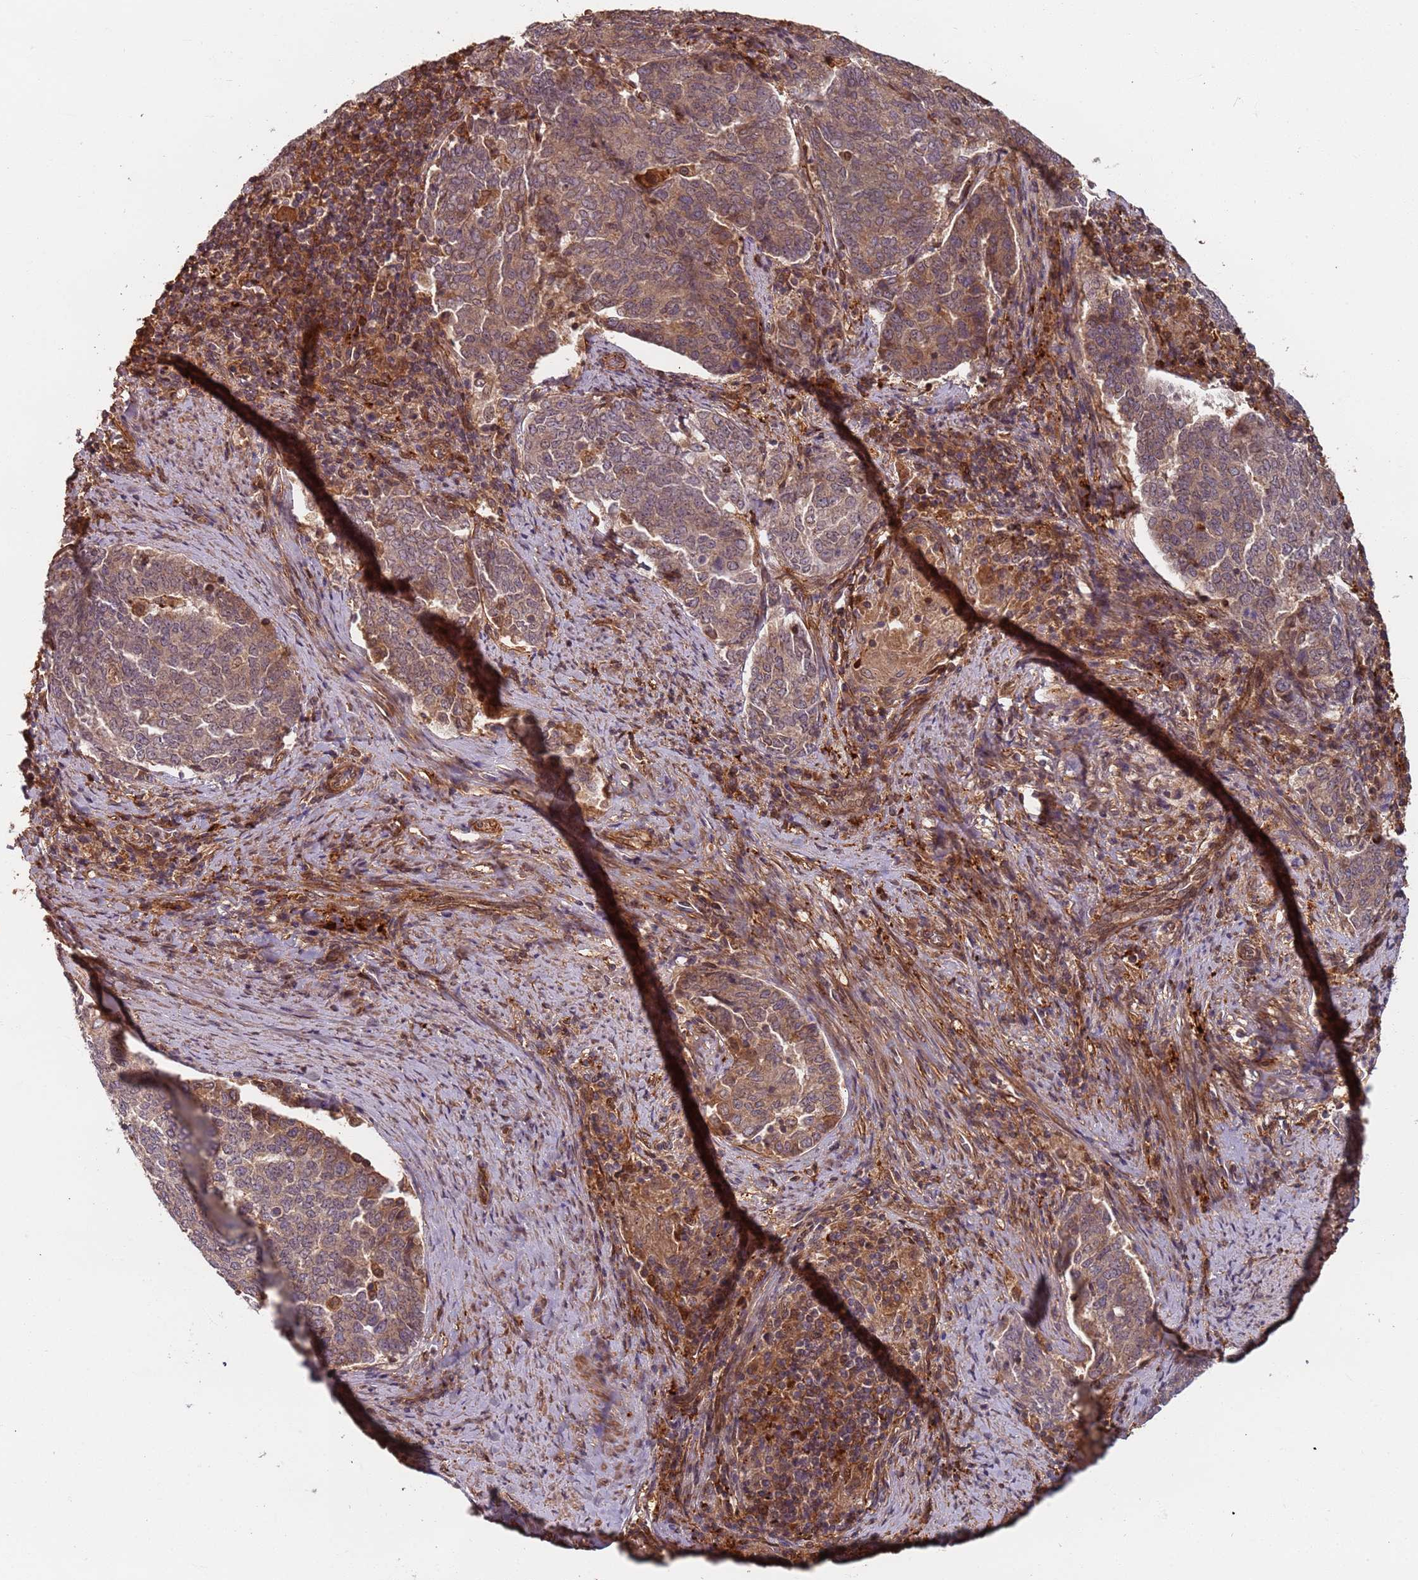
{"staining": {"intensity": "weak", "quantity": ">75%", "location": "cytoplasmic/membranous"}, "tissue": "endometrial cancer", "cell_type": "Tumor cells", "image_type": "cancer", "snomed": [{"axis": "morphology", "description": "Adenocarcinoma, NOS"}, {"axis": "topography", "description": "Endometrium"}], "caption": "The immunohistochemical stain labels weak cytoplasmic/membranous expression in tumor cells of endometrial cancer tissue. (Brightfield microscopy of DAB IHC at high magnification).", "gene": "SDCCAG8", "patient": {"sex": "female", "age": 80}}